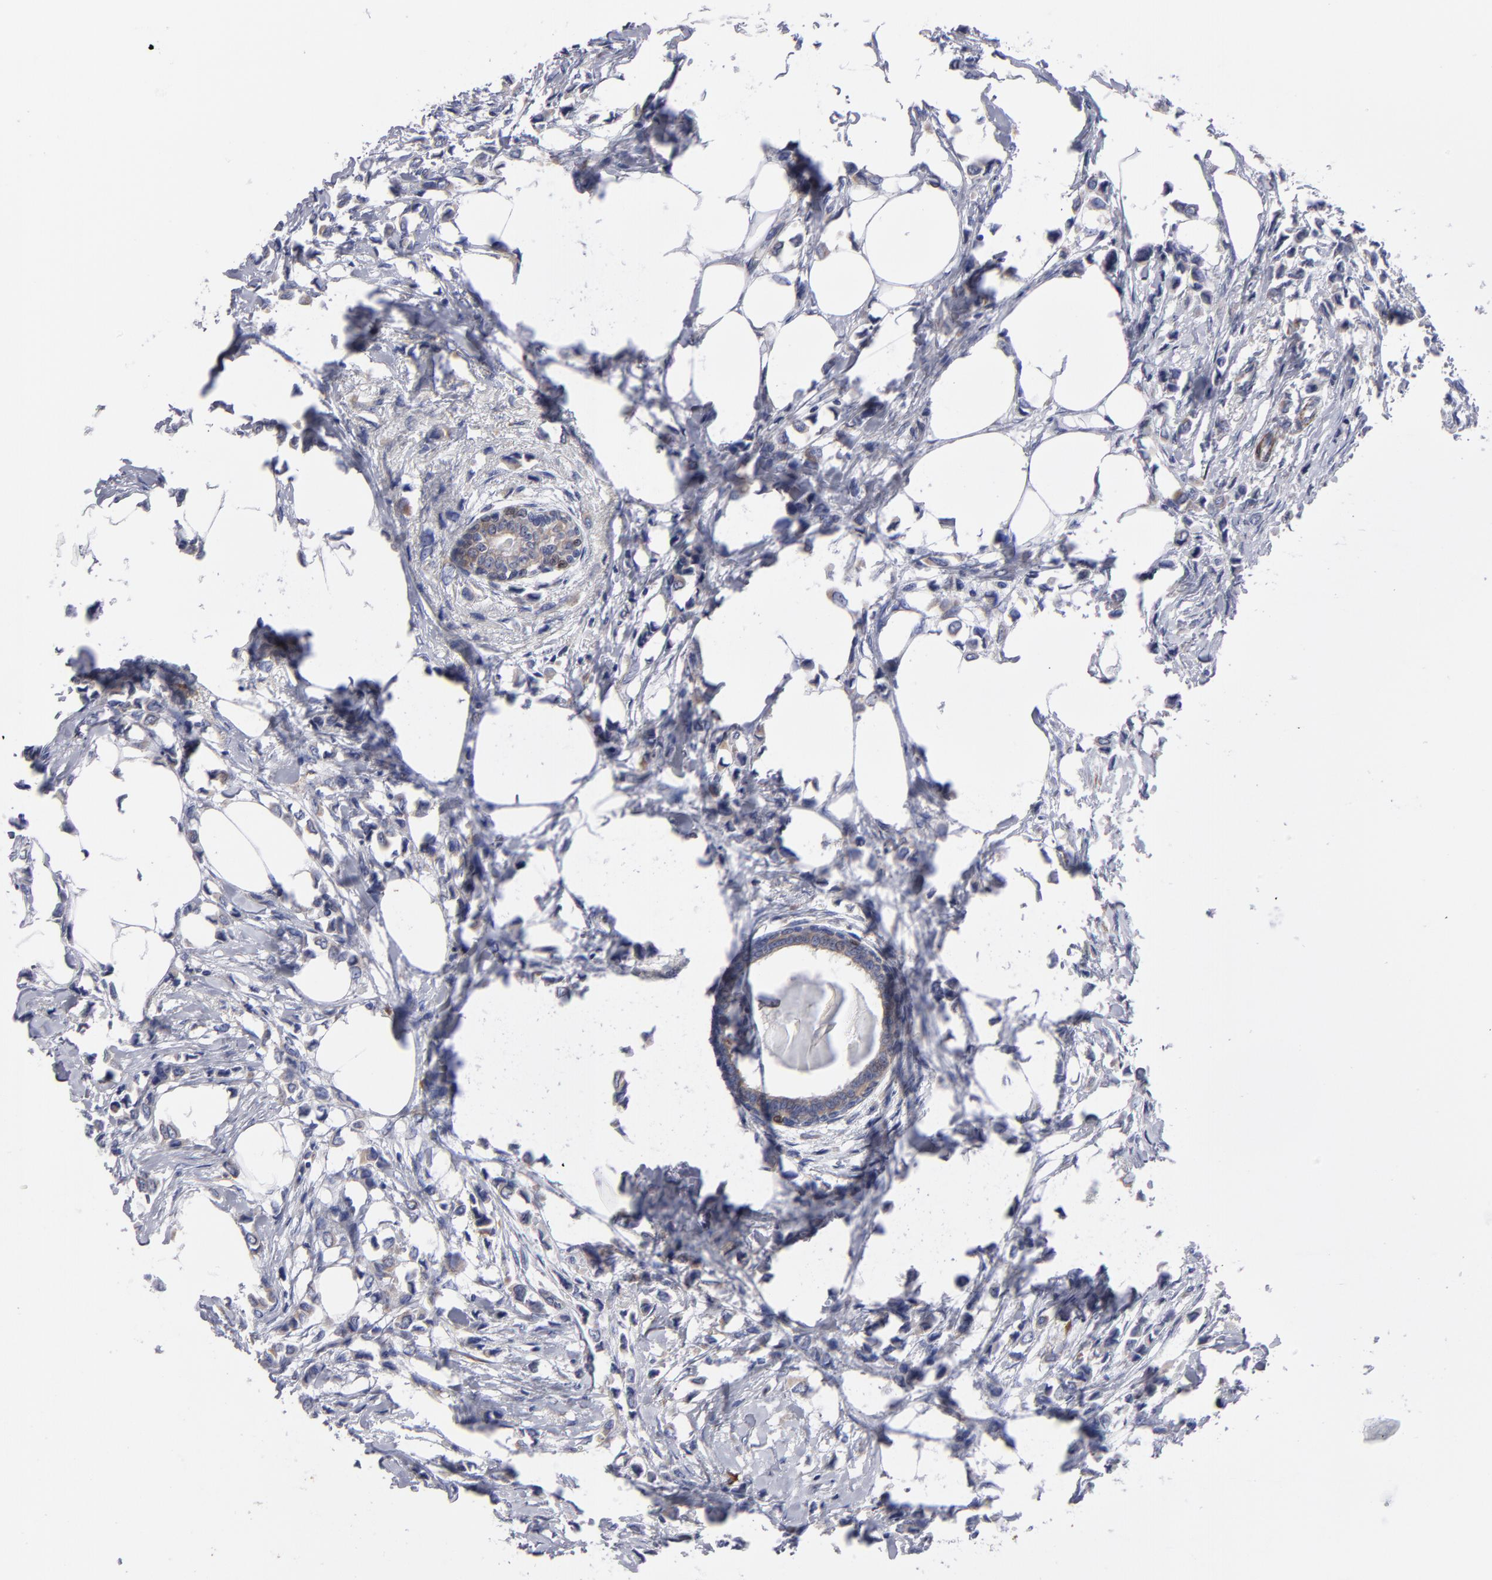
{"staining": {"intensity": "weak", "quantity": ">75%", "location": "cytoplasmic/membranous"}, "tissue": "breast cancer", "cell_type": "Tumor cells", "image_type": "cancer", "snomed": [{"axis": "morphology", "description": "Lobular carcinoma"}, {"axis": "topography", "description": "Breast"}], "caption": "An IHC histopathology image of neoplastic tissue is shown. Protein staining in brown labels weak cytoplasmic/membranous positivity in breast lobular carcinoma within tumor cells.", "gene": "SLMAP", "patient": {"sex": "female", "age": 51}}